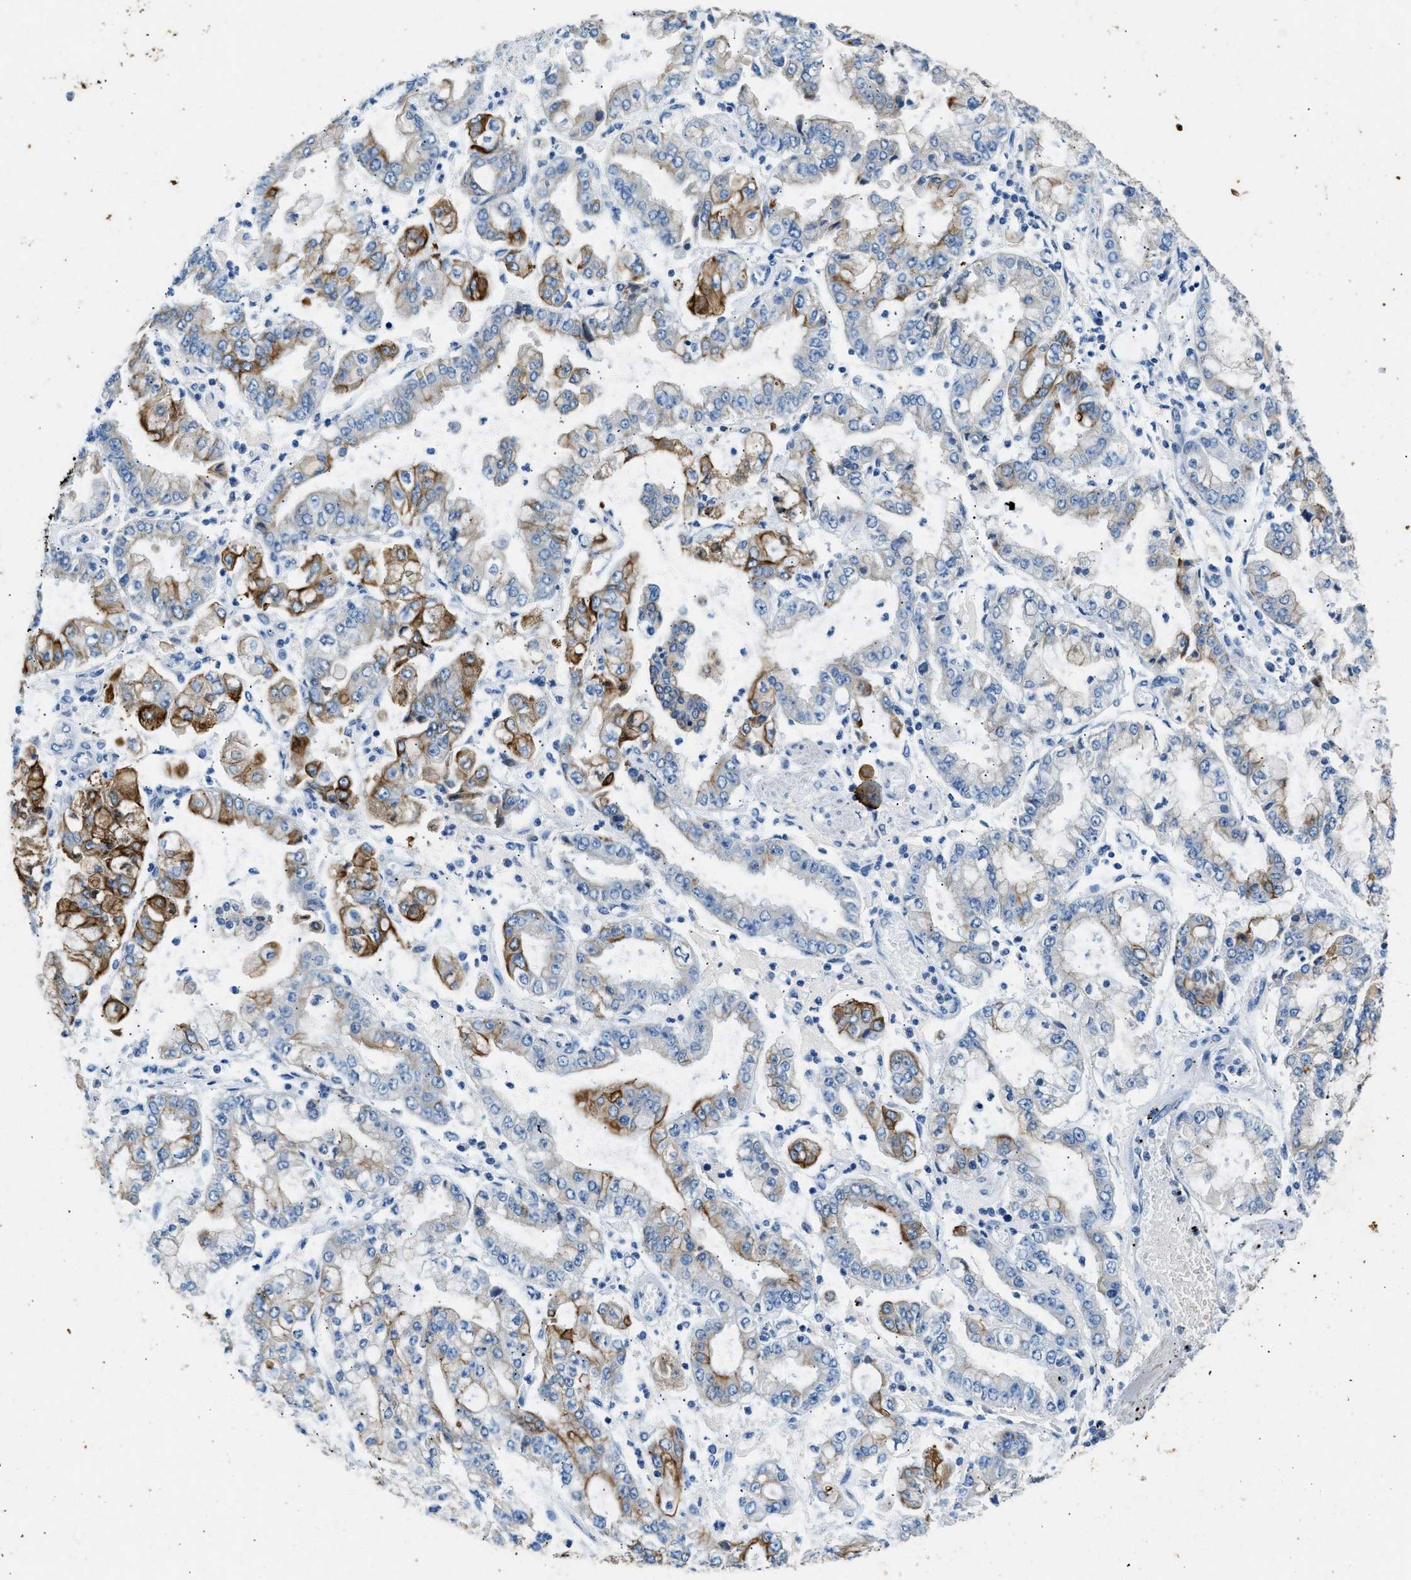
{"staining": {"intensity": "strong", "quantity": "25%-75%", "location": "cytoplasmic/membranous"}, "tissue": "stomach cancer", "cell_type": "Tumor cells", "image_type": "cancer", "snomed": [{"axis": "morphology", "description": "Adenocarcinoma, NOS"}, {"axis": "topography", "description": "Stomach"}], "caption": "Brown immunohistochemical staining in adenocarcinoma (stomach) reveals strong cytoplasmic/membranous positivity in about 25%-75% of tumor cells.", "gene": "CFAP20", "patient": {"sex": "male", "age": 76}}